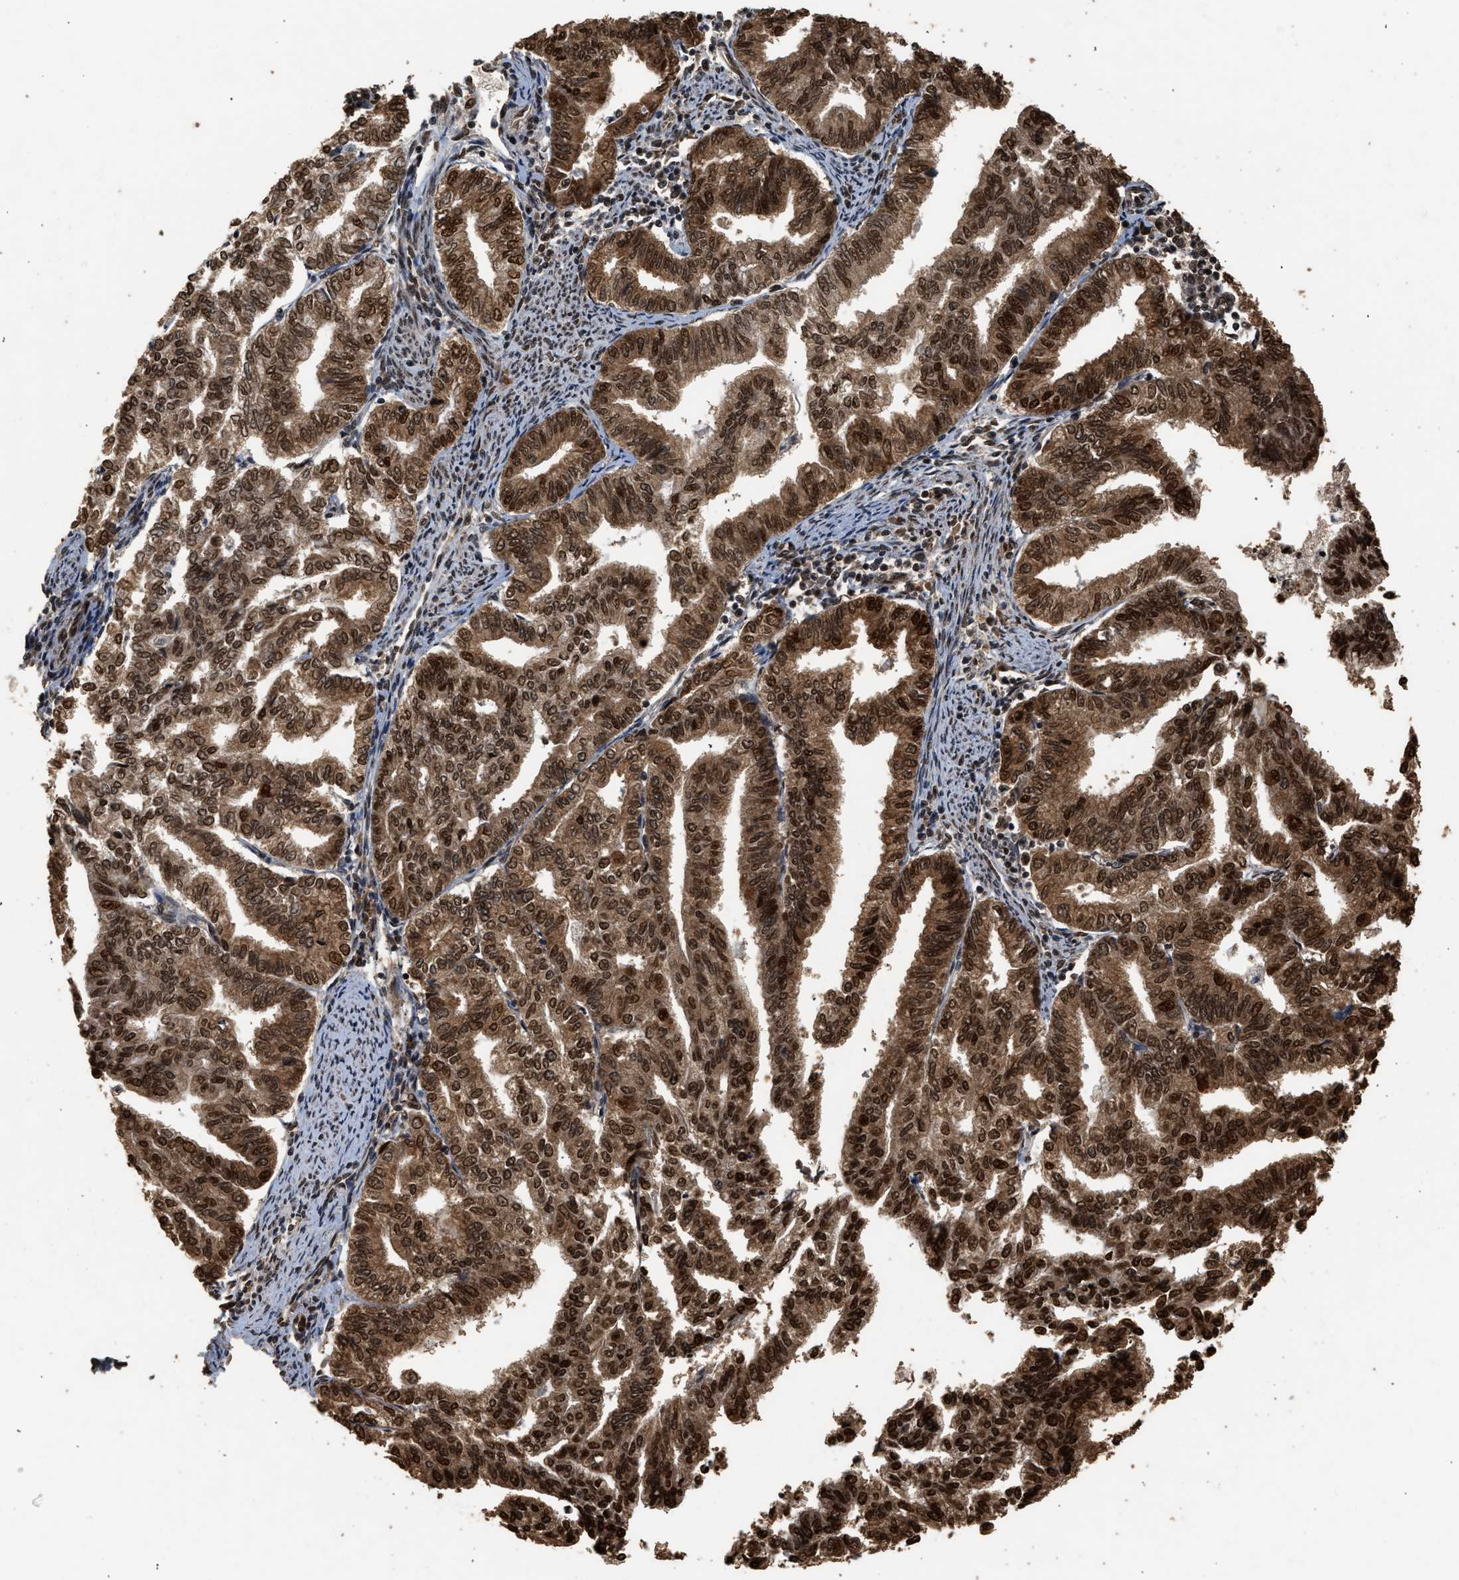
{"staining": {"intensity": "strong", "quantity": ">75%", "location": "cytoplasmic/membranous,nuclear"}, "tissue": "endometrial cancer", "cell_type": "Tumor cells", "image_type": "cancer", "snomed": [{"axis": "morphology", "description": "Adenocarcinoma, NOS"}, {"axis": "topography", "description": "Endometrium"}], "caption": "Immunohistochemical staining of human endometrial cancer exhibits strong cytoplasmic/membranous and nuclear protein expression in approximately >75% of tumor cells.", "gene": "PPP4R3B", "patient": {"sex": "female", "age": 79}}